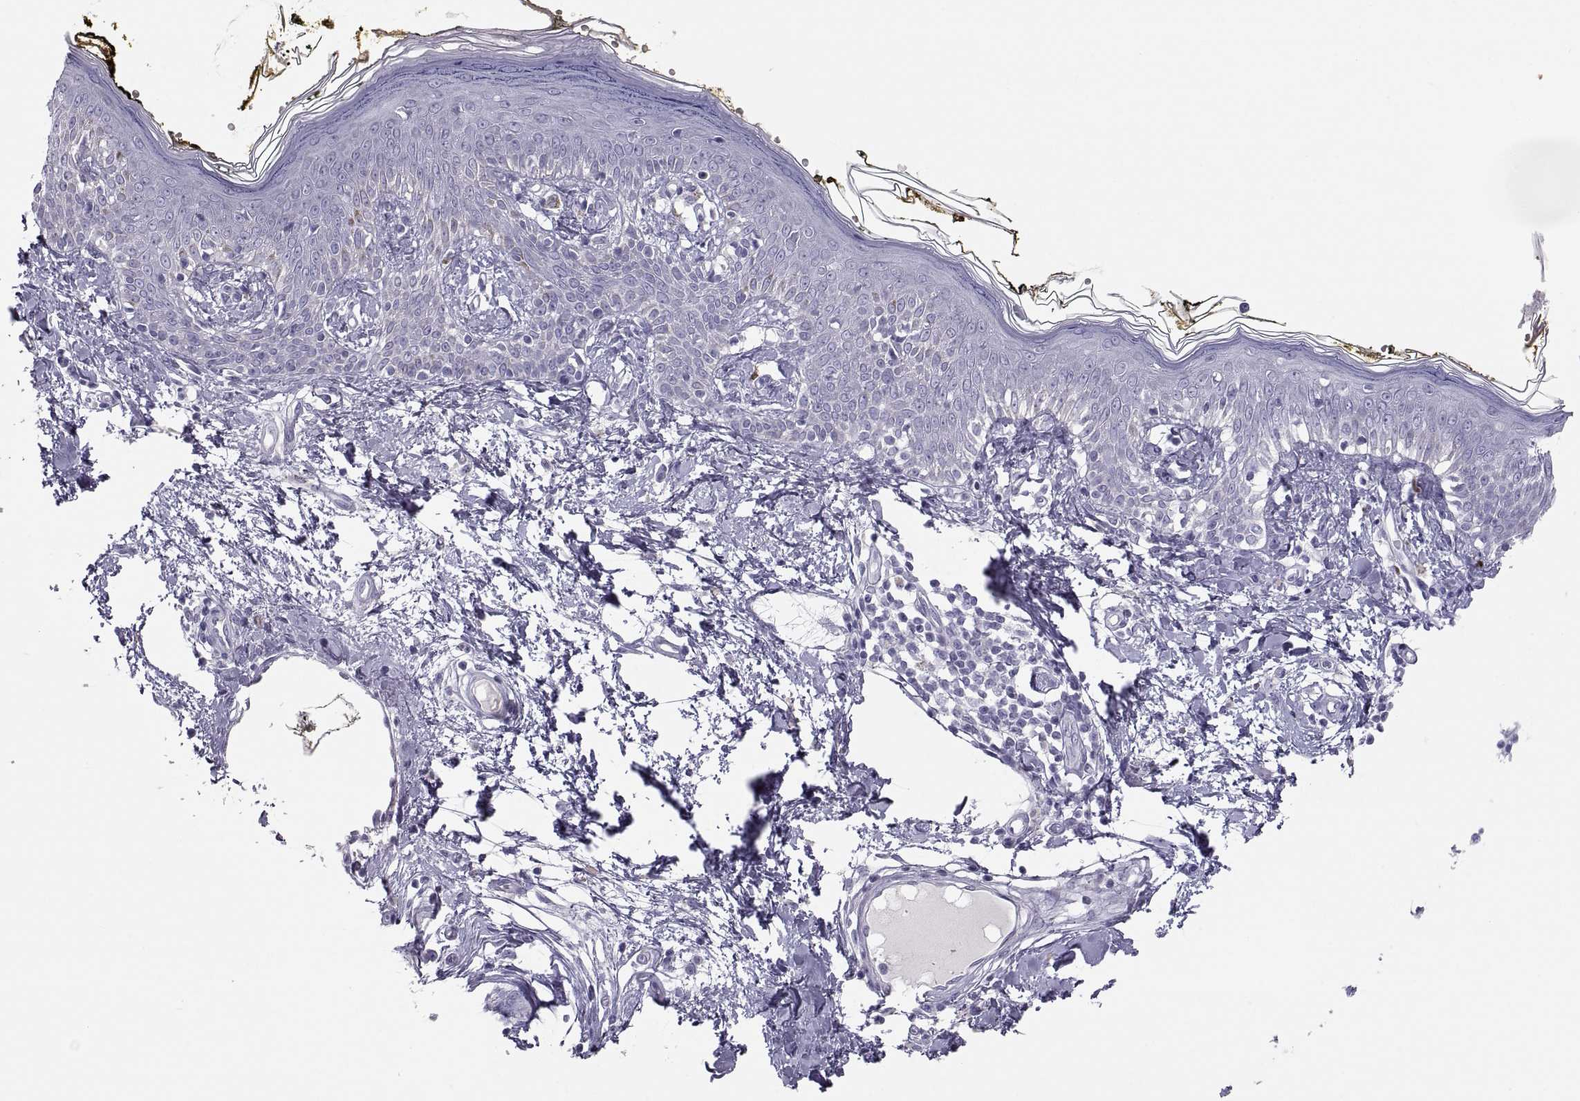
{"staining": {"intensity": "negative", "quantity": "none", "location": "none"}, "tissue": "skin", "cell_type": "Fibroblasts", "image_type": "normal", "snomed": [{"axis": "morphology", "description": "Normal tissue, NOS"}, {"axis": "topography", "description": "Skin"}], "caption": "The image displays no significant positivity in fibroblasts of skin.", "gene": "MAGEB2", "patient": {"sex": "male", "age": 76}}